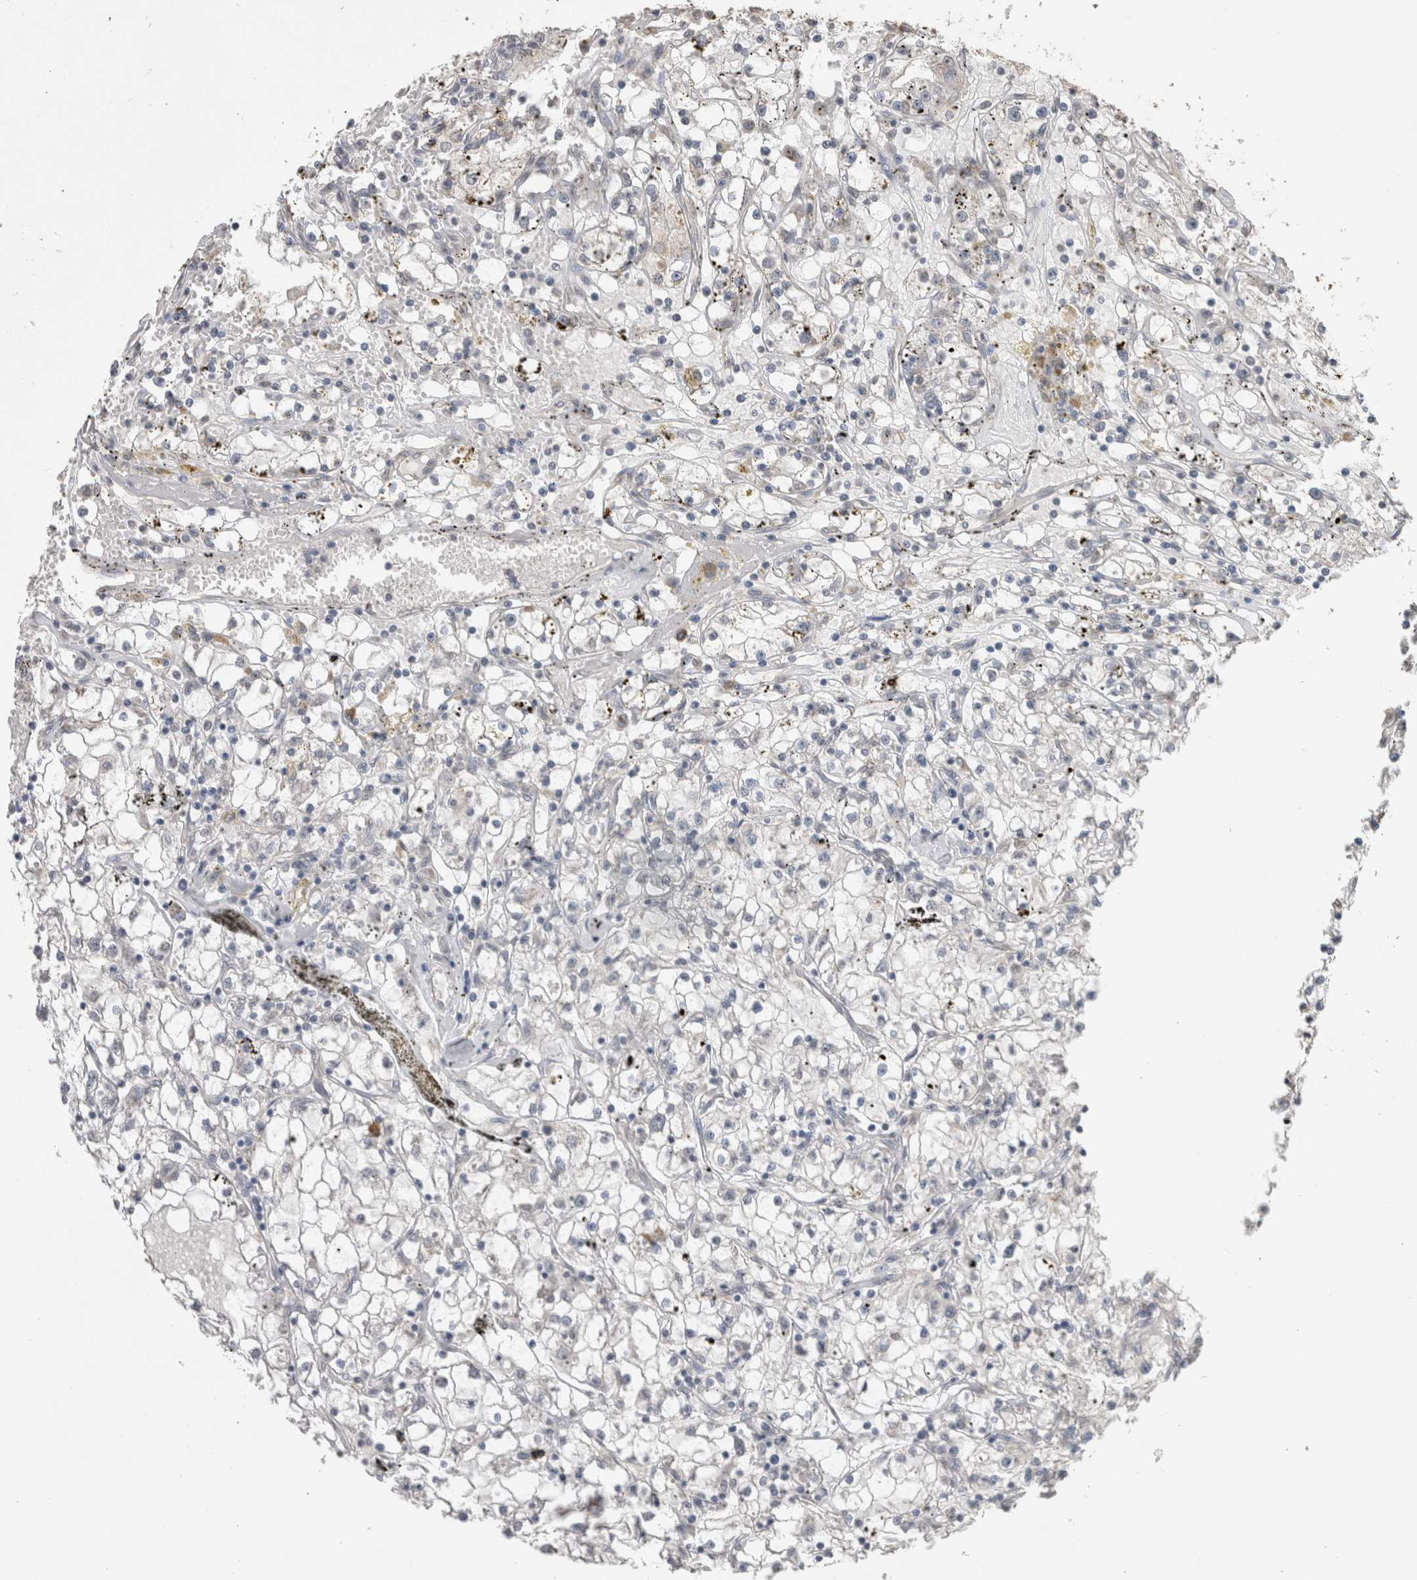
{"staining": {"intensity": "negative", "quantity": "none", "location": "none"}, "tissue": "renal cancer", "cell_type": "Tumor cells", "image_type": "cancer", "snomed": [{"axis": "morphology", "description": "Adenocarcinoma, NOS"}, {"axis": "topography", "description": "Kidney"}], "caption": "The immunohistochemistry (IHC) histopathology image has no significant staining in tumor cells of adenocarcinoma (renal) tissue.", "gene": "NOMO1", "patient": {"sex": "male", "age": 56}}